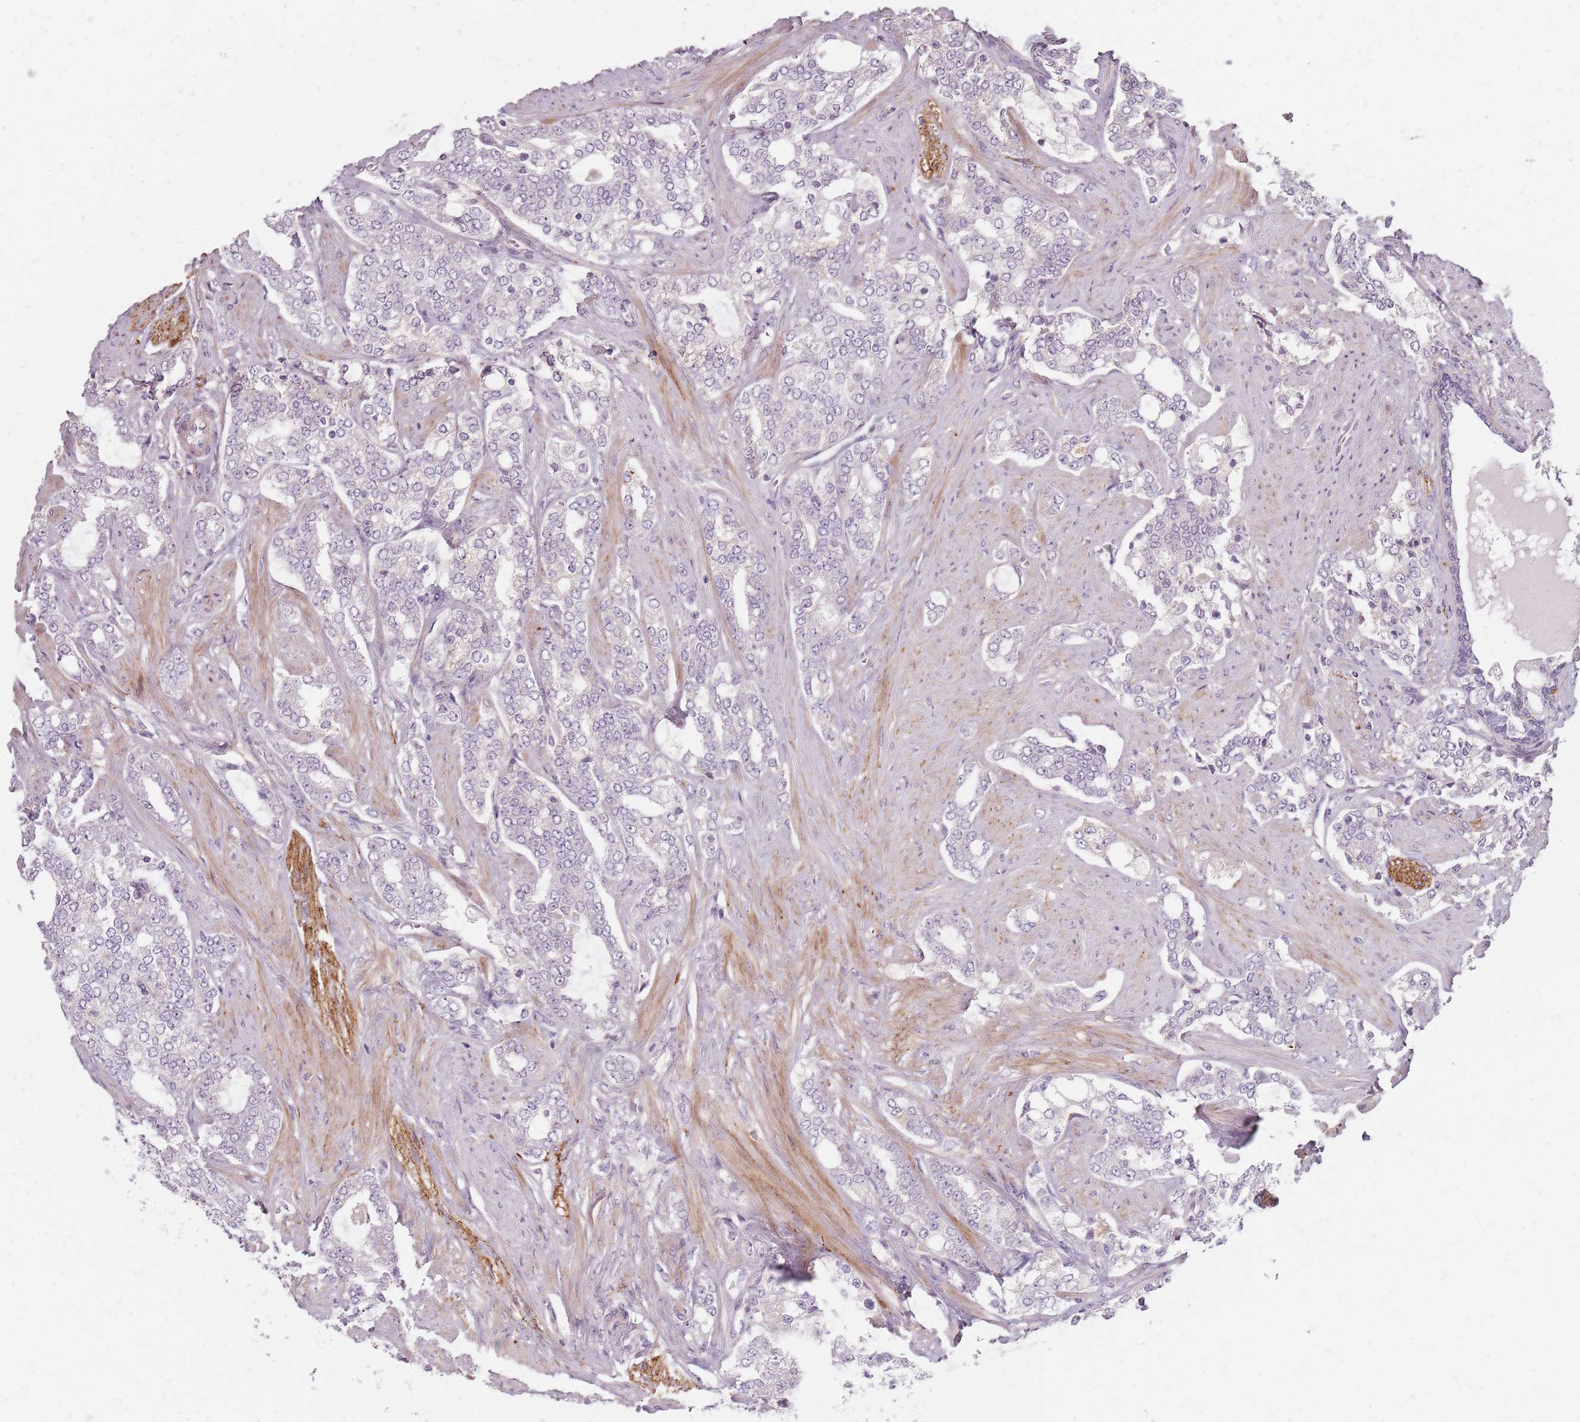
{"staining": {"intensity": "negative", "quantity": "none", "location": "none"}, "tissue": "prostate cancer", "cell_type": "Tumor cells", "image_type": "cancer", "snomed": [{"axis": "morphology", "description": "Adenocarcinoma, High grade"}, {"axis": "topography", "description": "Prostate"}], "caption": "Protein analysis of prostate cancer (high-grade adenocarcinoma) displays no significant expression in tumor cells. (Stains: DAB immunohistochemistry (IHC) with hematoxylin counter stain, Microscopy: brightfield microscopy at high magnification).", "gene": "SYNGR3", "patient": {"sex": "male", "age": 64}}